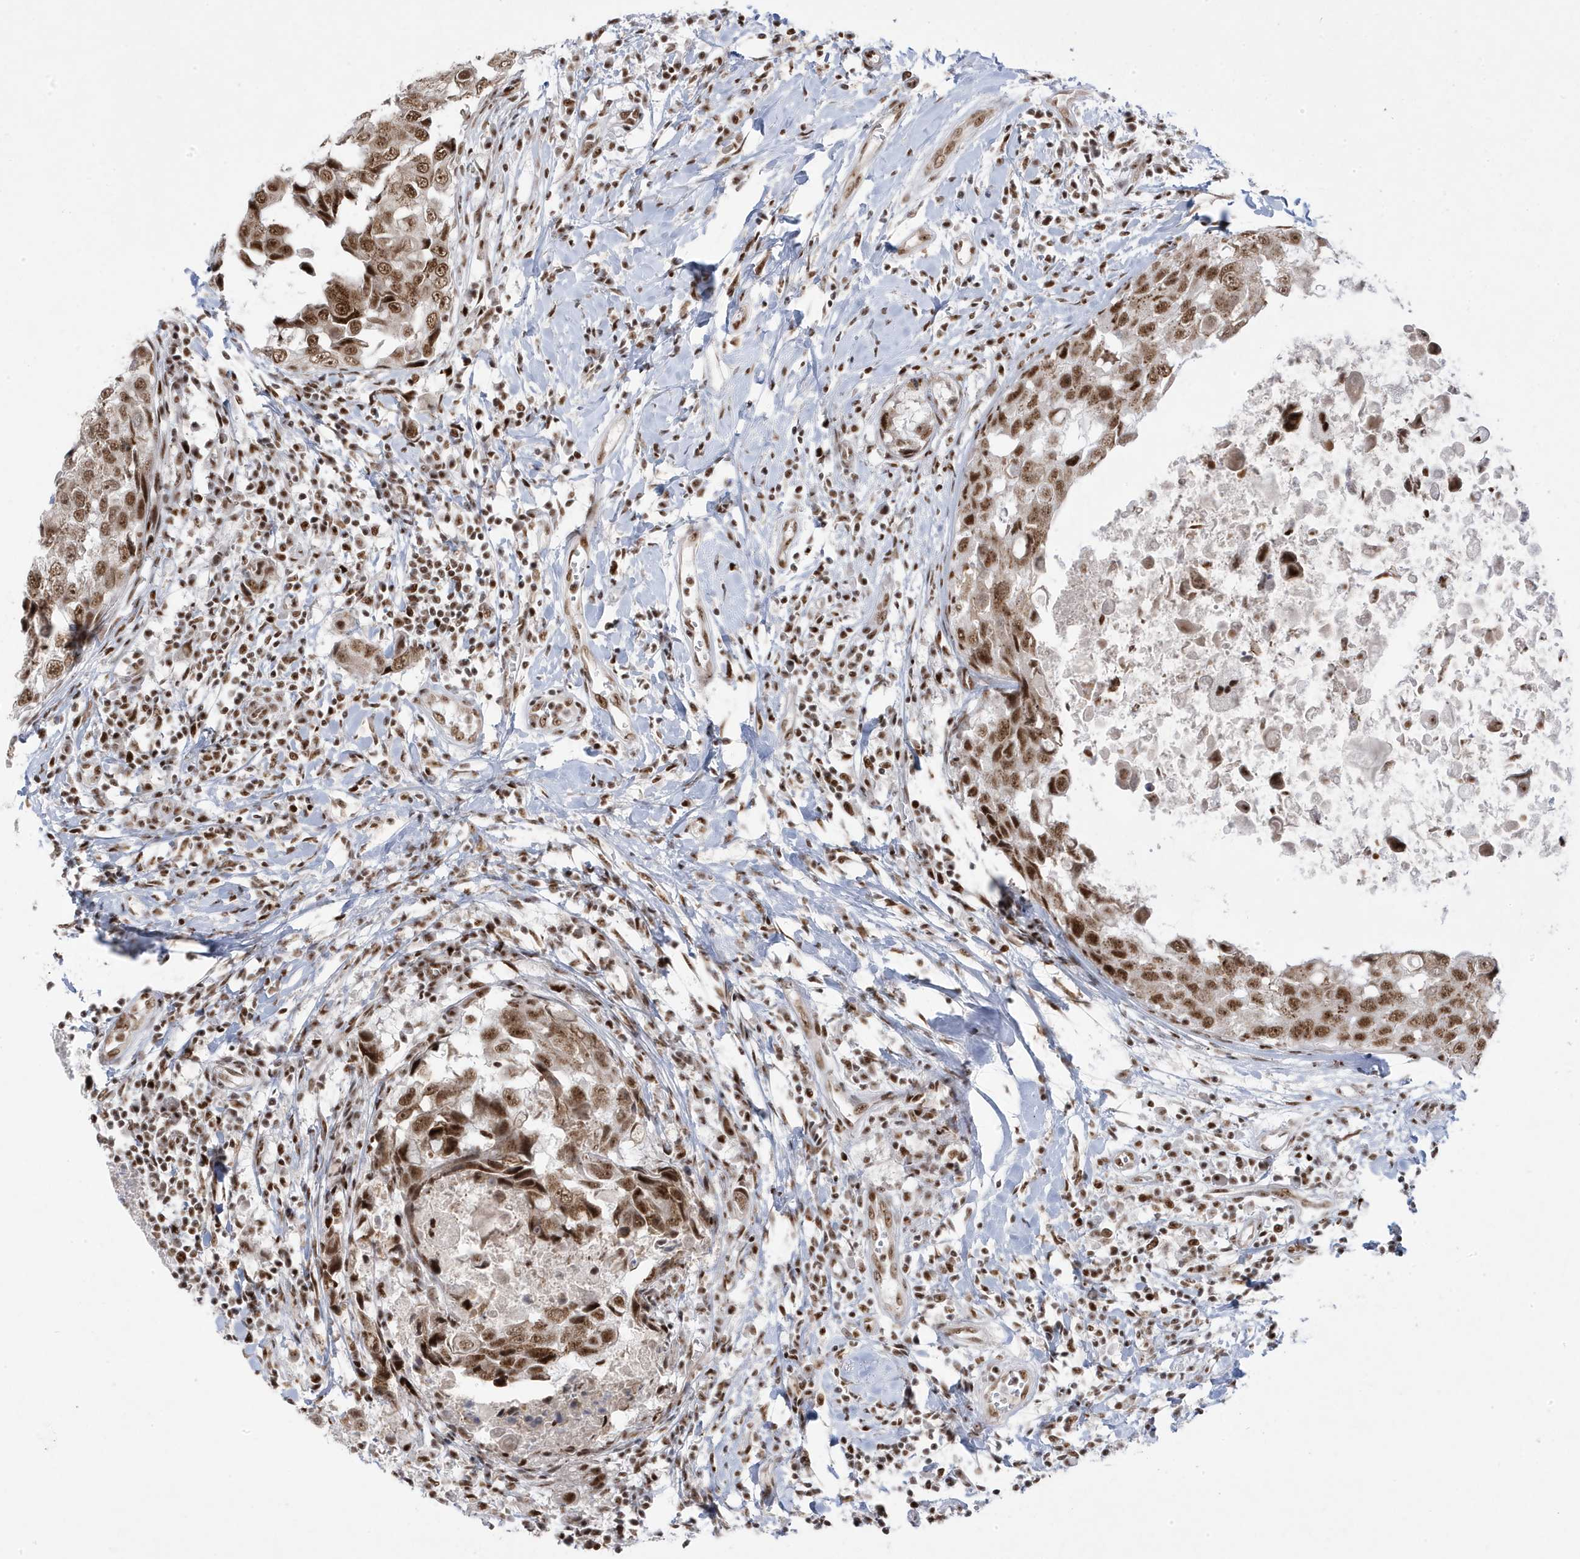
{"staining": {"intensity": "moderate", "quantity": ">75%", "location": "nuclear"}, "tissue": "breast cancer", "cell_type": "Tumor cells", "image_type": "cancer", "snomed": [{"axis": "morphology", "description": "Duct carcinoma"}, {"axis": "topography", "description": "Breast"}], "caption": "The immunohistochemical stain shows moderate nuclear staining in tumor cells of invasive ductal carcinoma (breast) tissue.", "gene": "MTREX", "patient": {"sex": "female", "age": 27}}